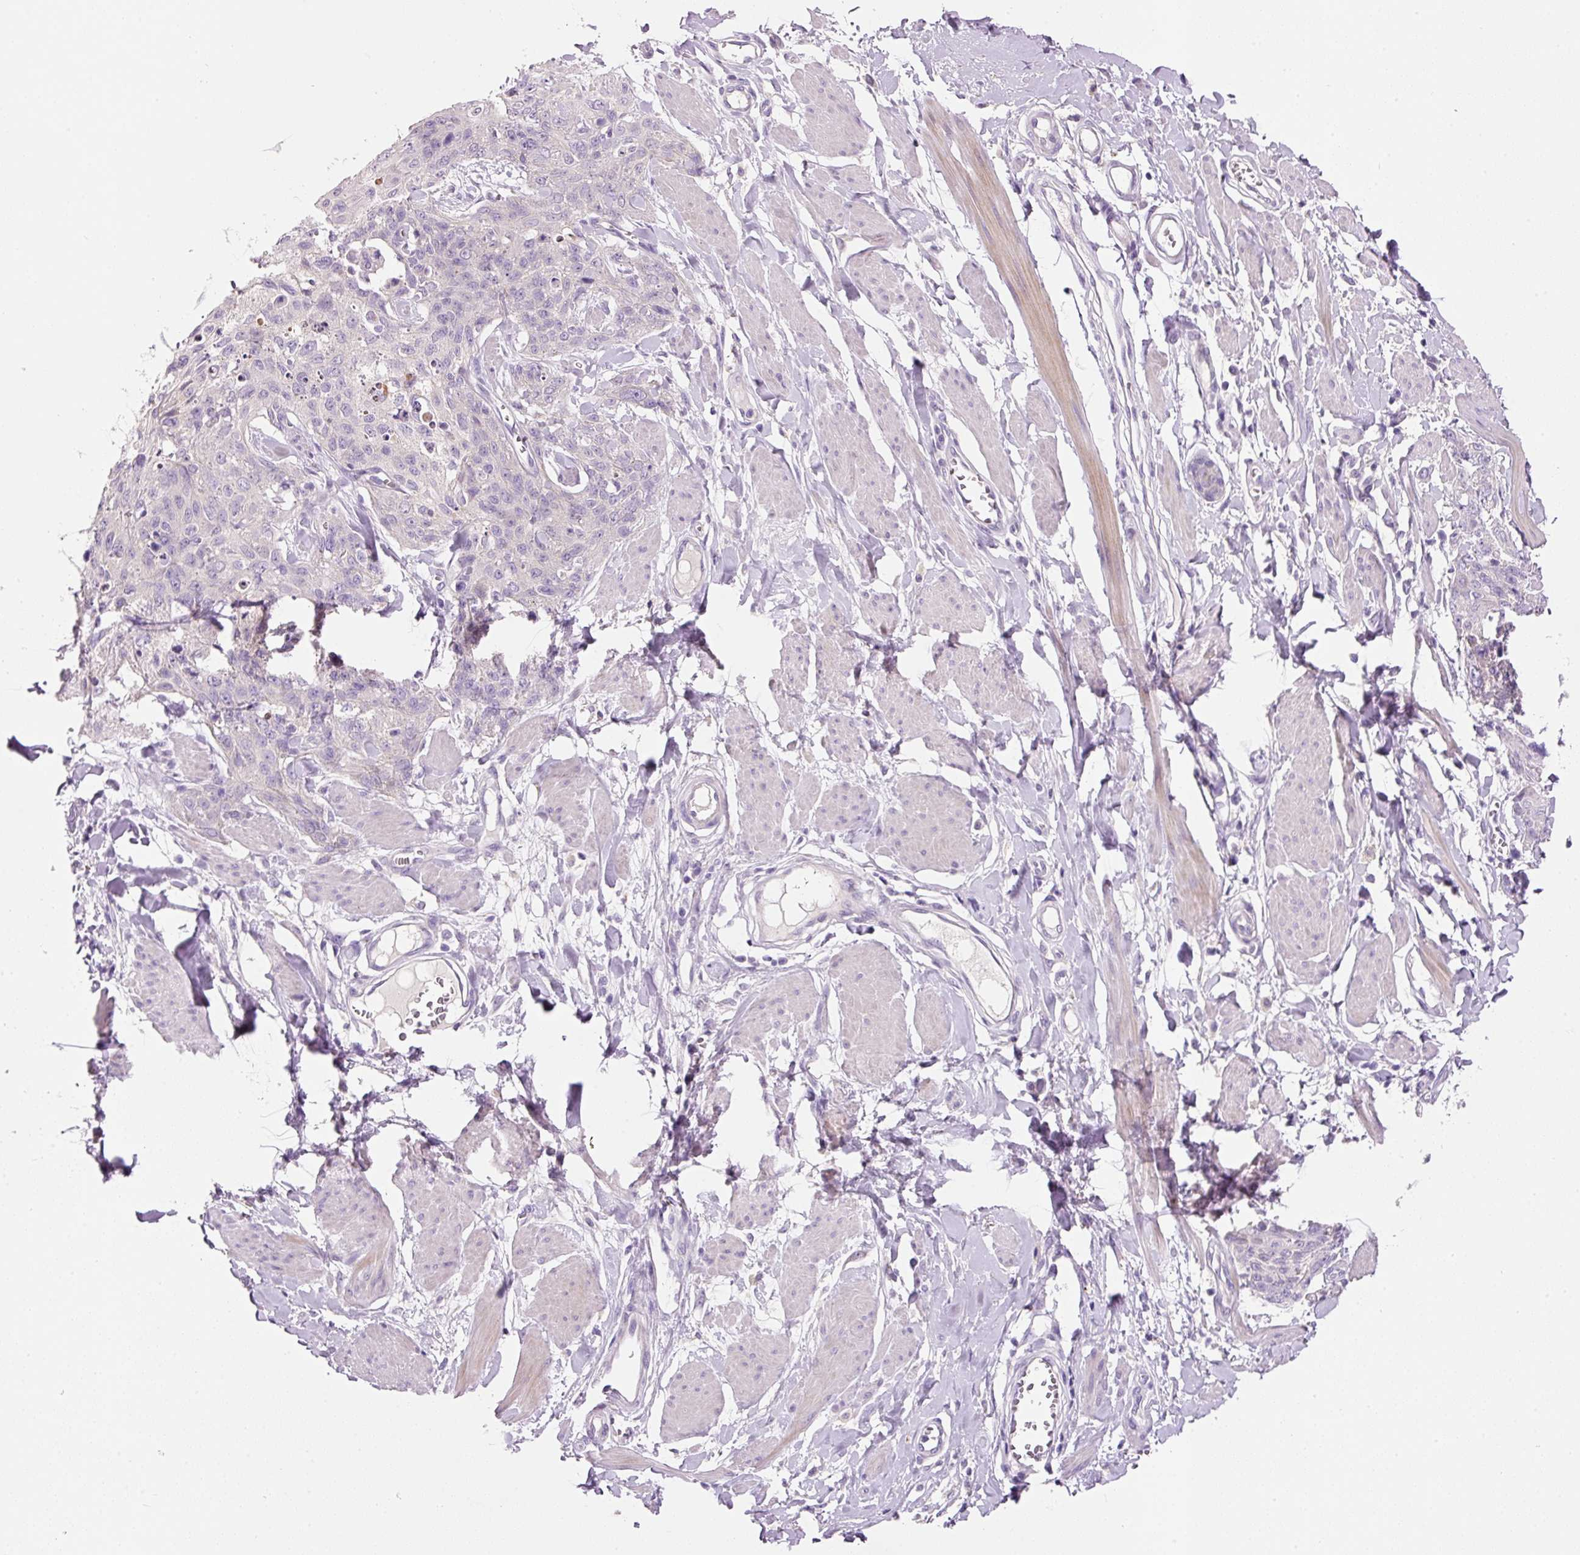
{"staining": {"intensity": "negative", "quantity": "none", "location": "none"}, "tissue": "skin cancer", "cell_type": "Tumor cells", "image_type": "cancer", "snomed": [{"axis": "morphology", "description": "Squamous cell carcinoma, NOS"}, {"axis": "topography", "description": "Skin"}, {"axis": "topography", "description": "Vulva"}], "caption": "DAB (3,3'-diaminobenzidine) immunohistochemical staining of squamous cell carcinoma (skin) displays no significant staining in tumor cells.", "gene": "TENT5C", "patient": {"sex": "female", "age": 85}}